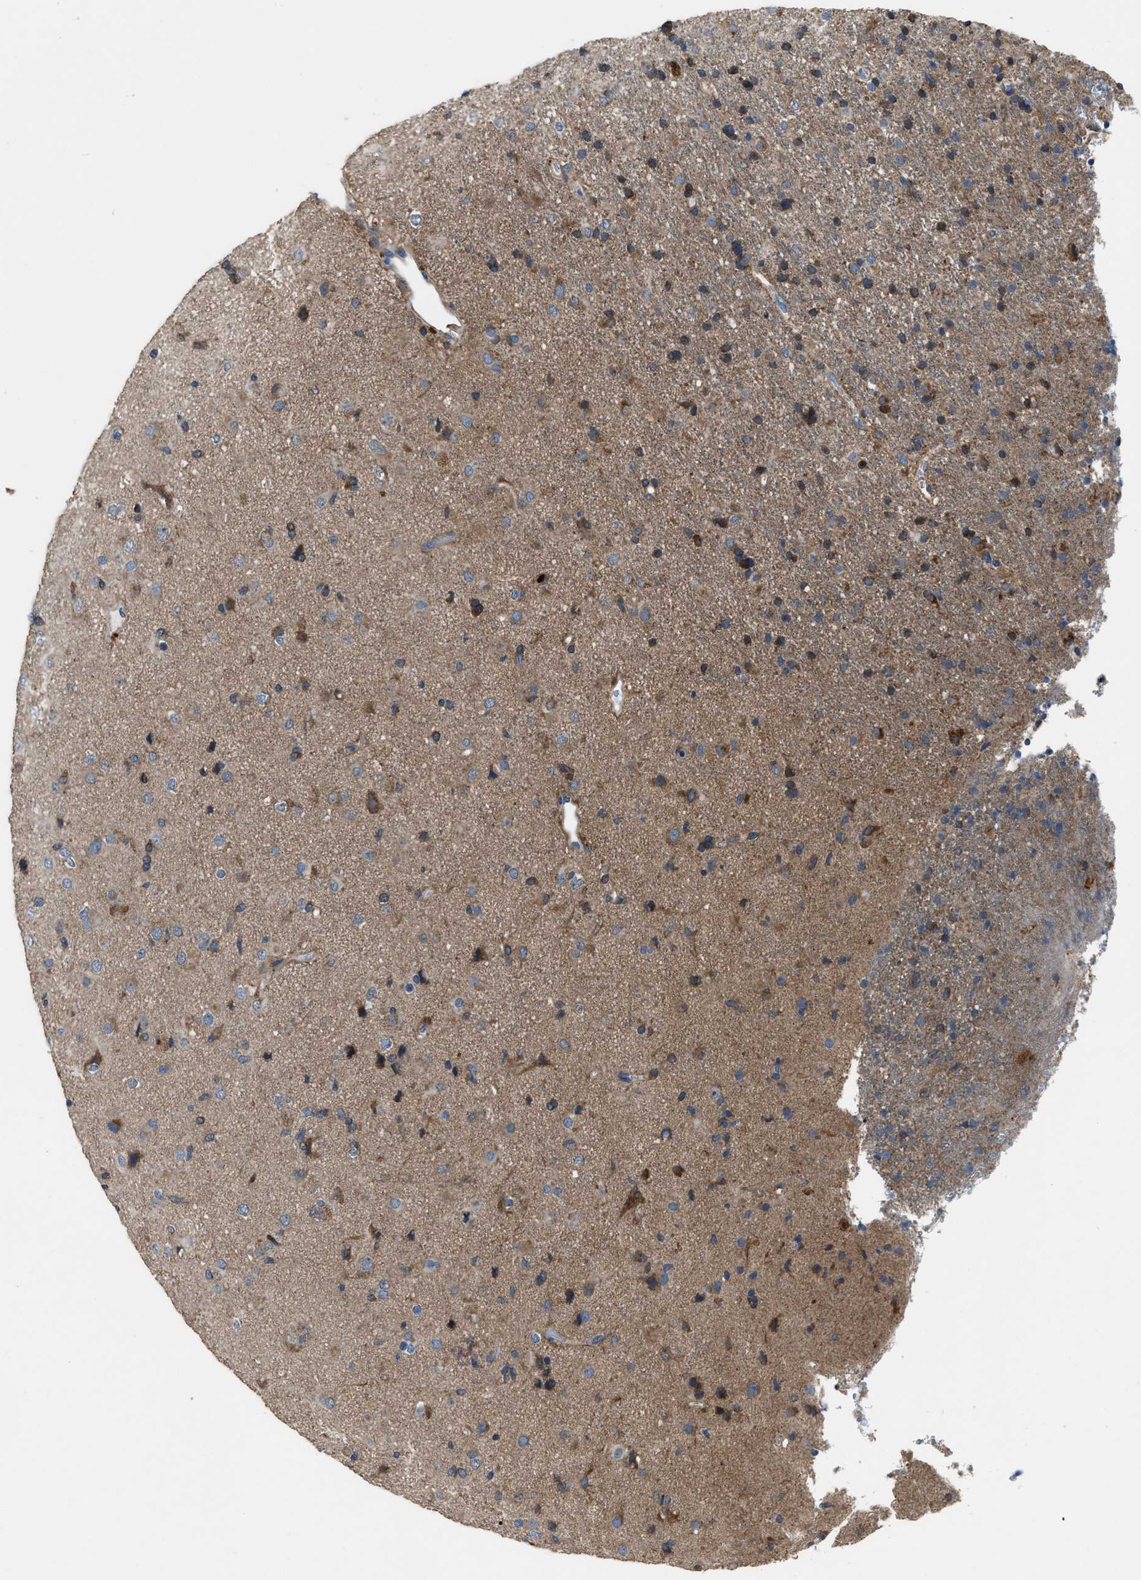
{"staining": {"intensity": "moderate", "quantity": "25%-75%", "location": "cytoplasmic/membranous"}, "tissue": "glioma", "cell_type": "Tumor cells", "image_type": "cancer", "snomed": [{"axis": "morphology", "description": "Glioma, malignant, Low grade"}, {"axis": "topography", "description": "Brain"}], "caption": "Human malignant low-grade glioma stained with a protein marker shows moderate staining in tumor cells.", "gene": "ANGPT1", "patient": {"sex": "male", "age": 65}}